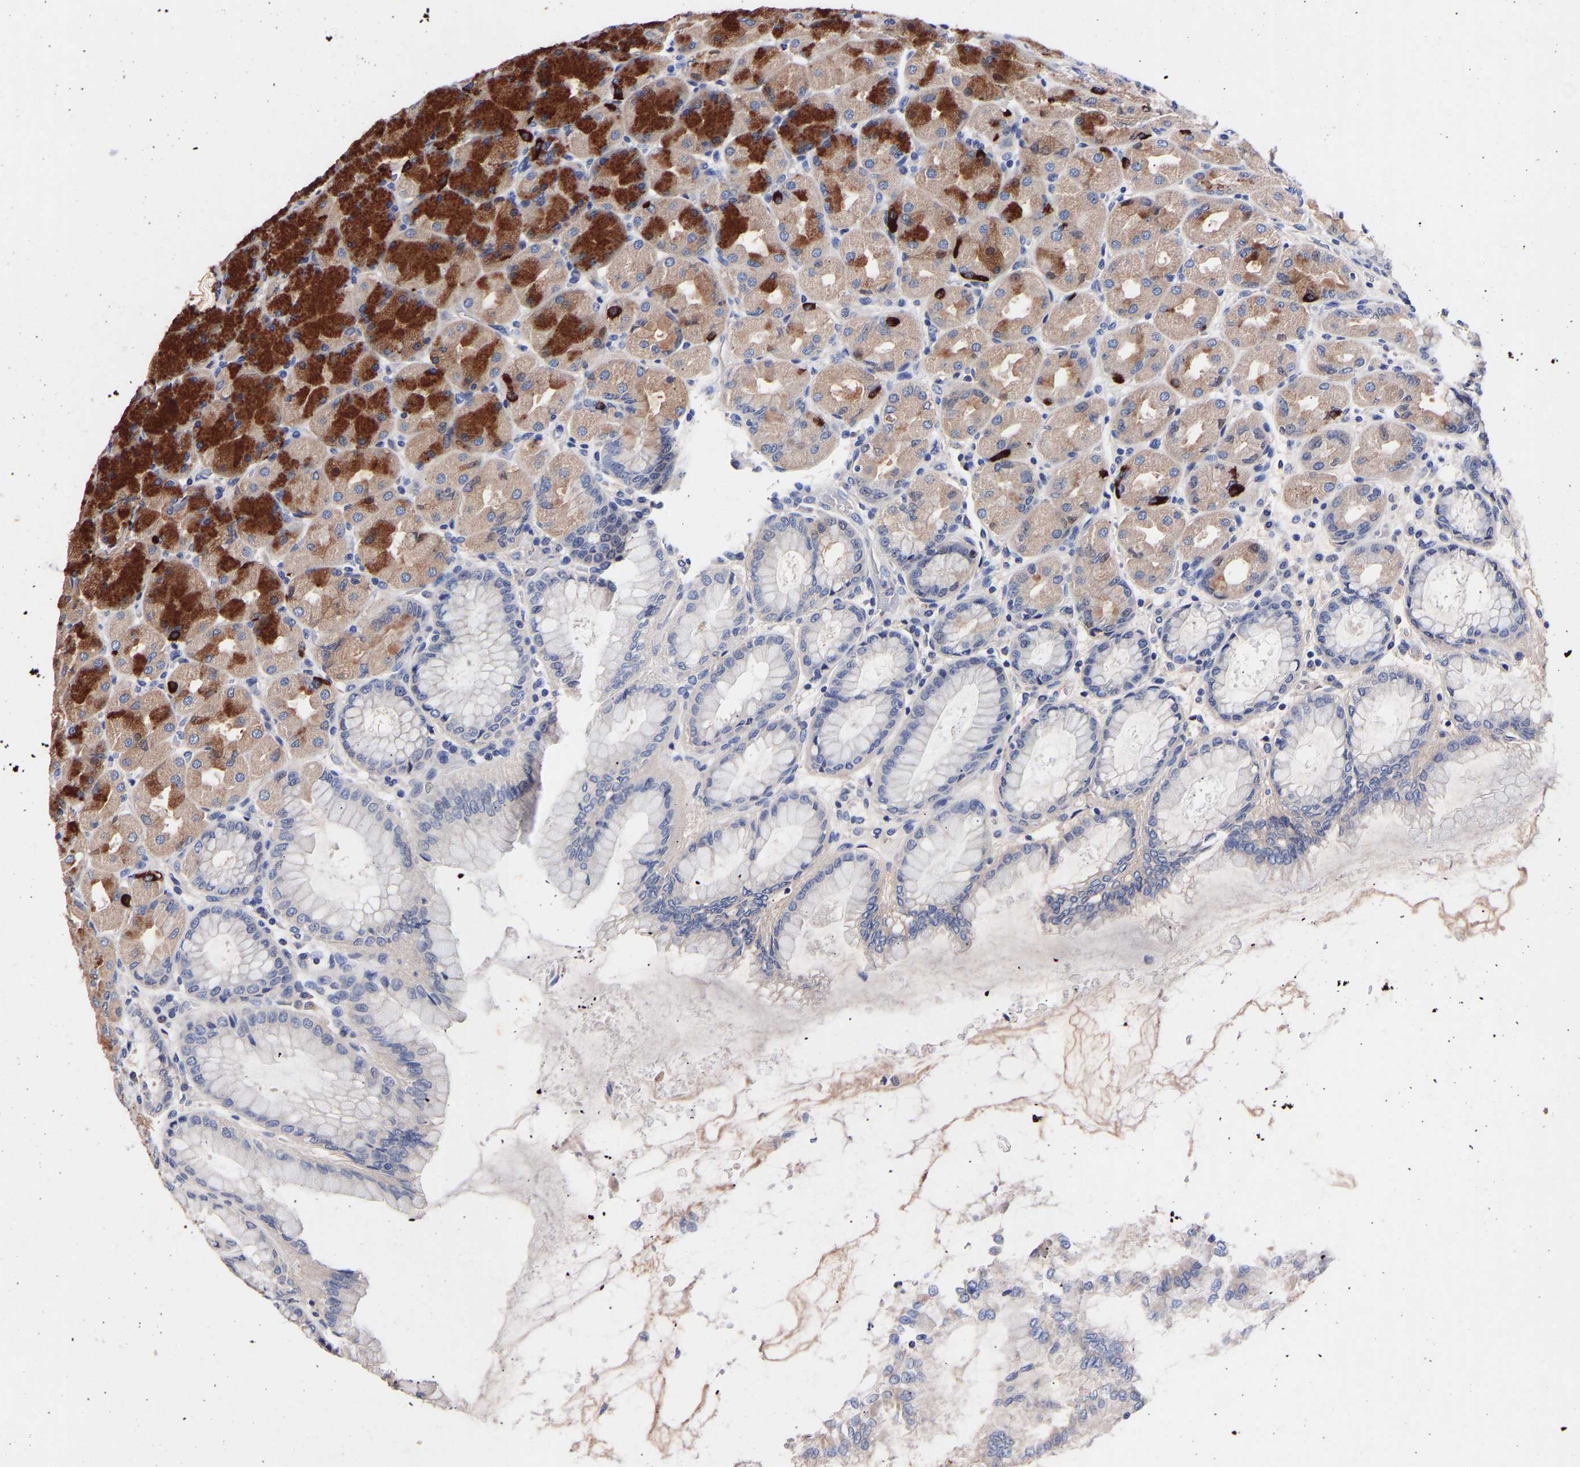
{"staining": {"intensity": "strong", "quantity": "25%-75%", "location": "cytoplasmic/membranous"}, "tissue": "stomach", "cell_type": "Glandular cells", "image_type": "normal", "snomed": [{"axis": "morphology", "description": "Normal tissue, NOS"}, {"axis": "topography", "description": "Stomach, upper"}], "caption": "Immunohistochemical staining of benign human stomach demonstrates high levels of strong cytoplasmic/membranous expression in about 25%-75% of glandular cells.", "gene": "SEM1", "patient": {"sex": "female", "age": 56}}